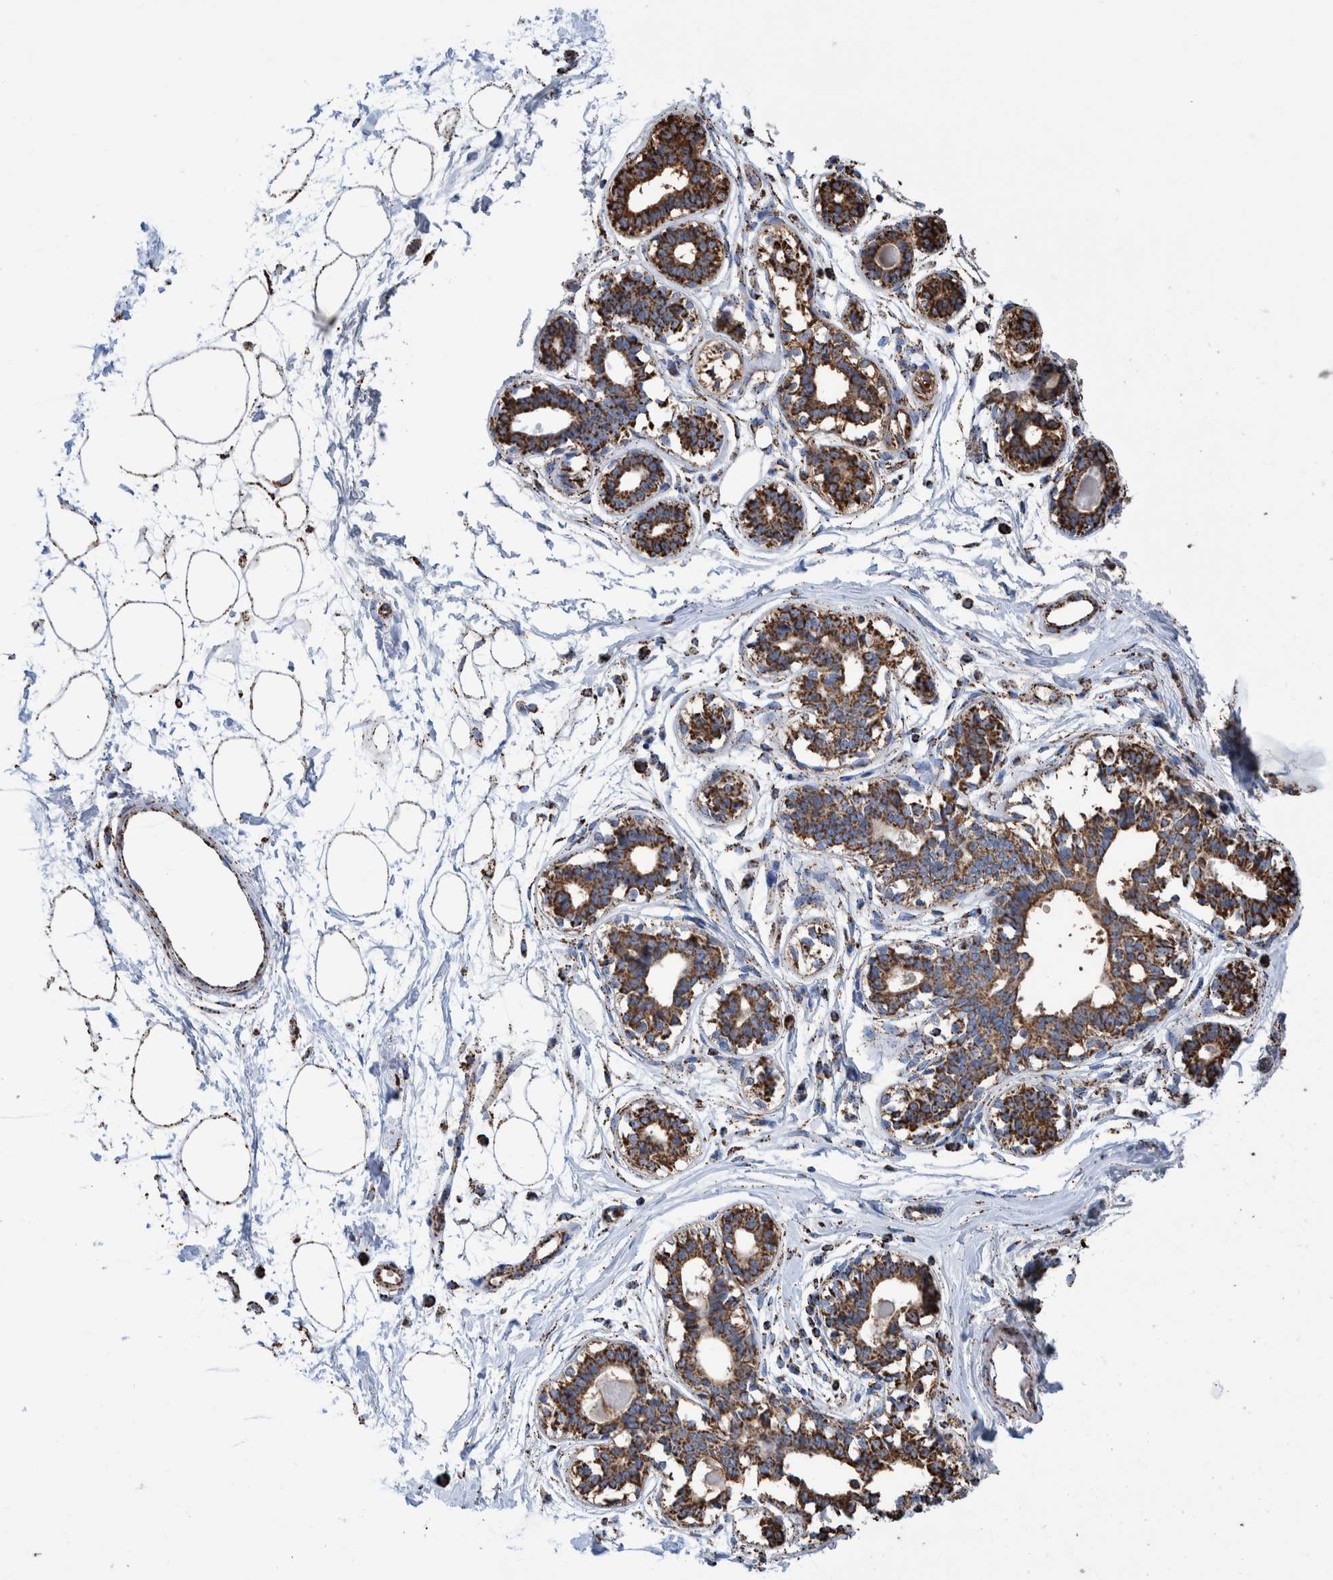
{"staining": {"intensity": "moderate", "quantity": ">75%", "location": "cytoplasmic/membranous"}, "tissue": "breast", "cell_type": "Adipocytes", "image_type": "normal", "snomed": [{"axis": "morphology", "description": "Normal tissue, NOS"}, {"axis": "topography", "description": "Breast"}], "caption": "Adipocytes demonstrate medium levels of moderate cytoplasmic/membranous positivity in approximately >75% of cells in benign human breast.", "gene": "VPS26C", "patient": {"sex": "female", "age": 45}}